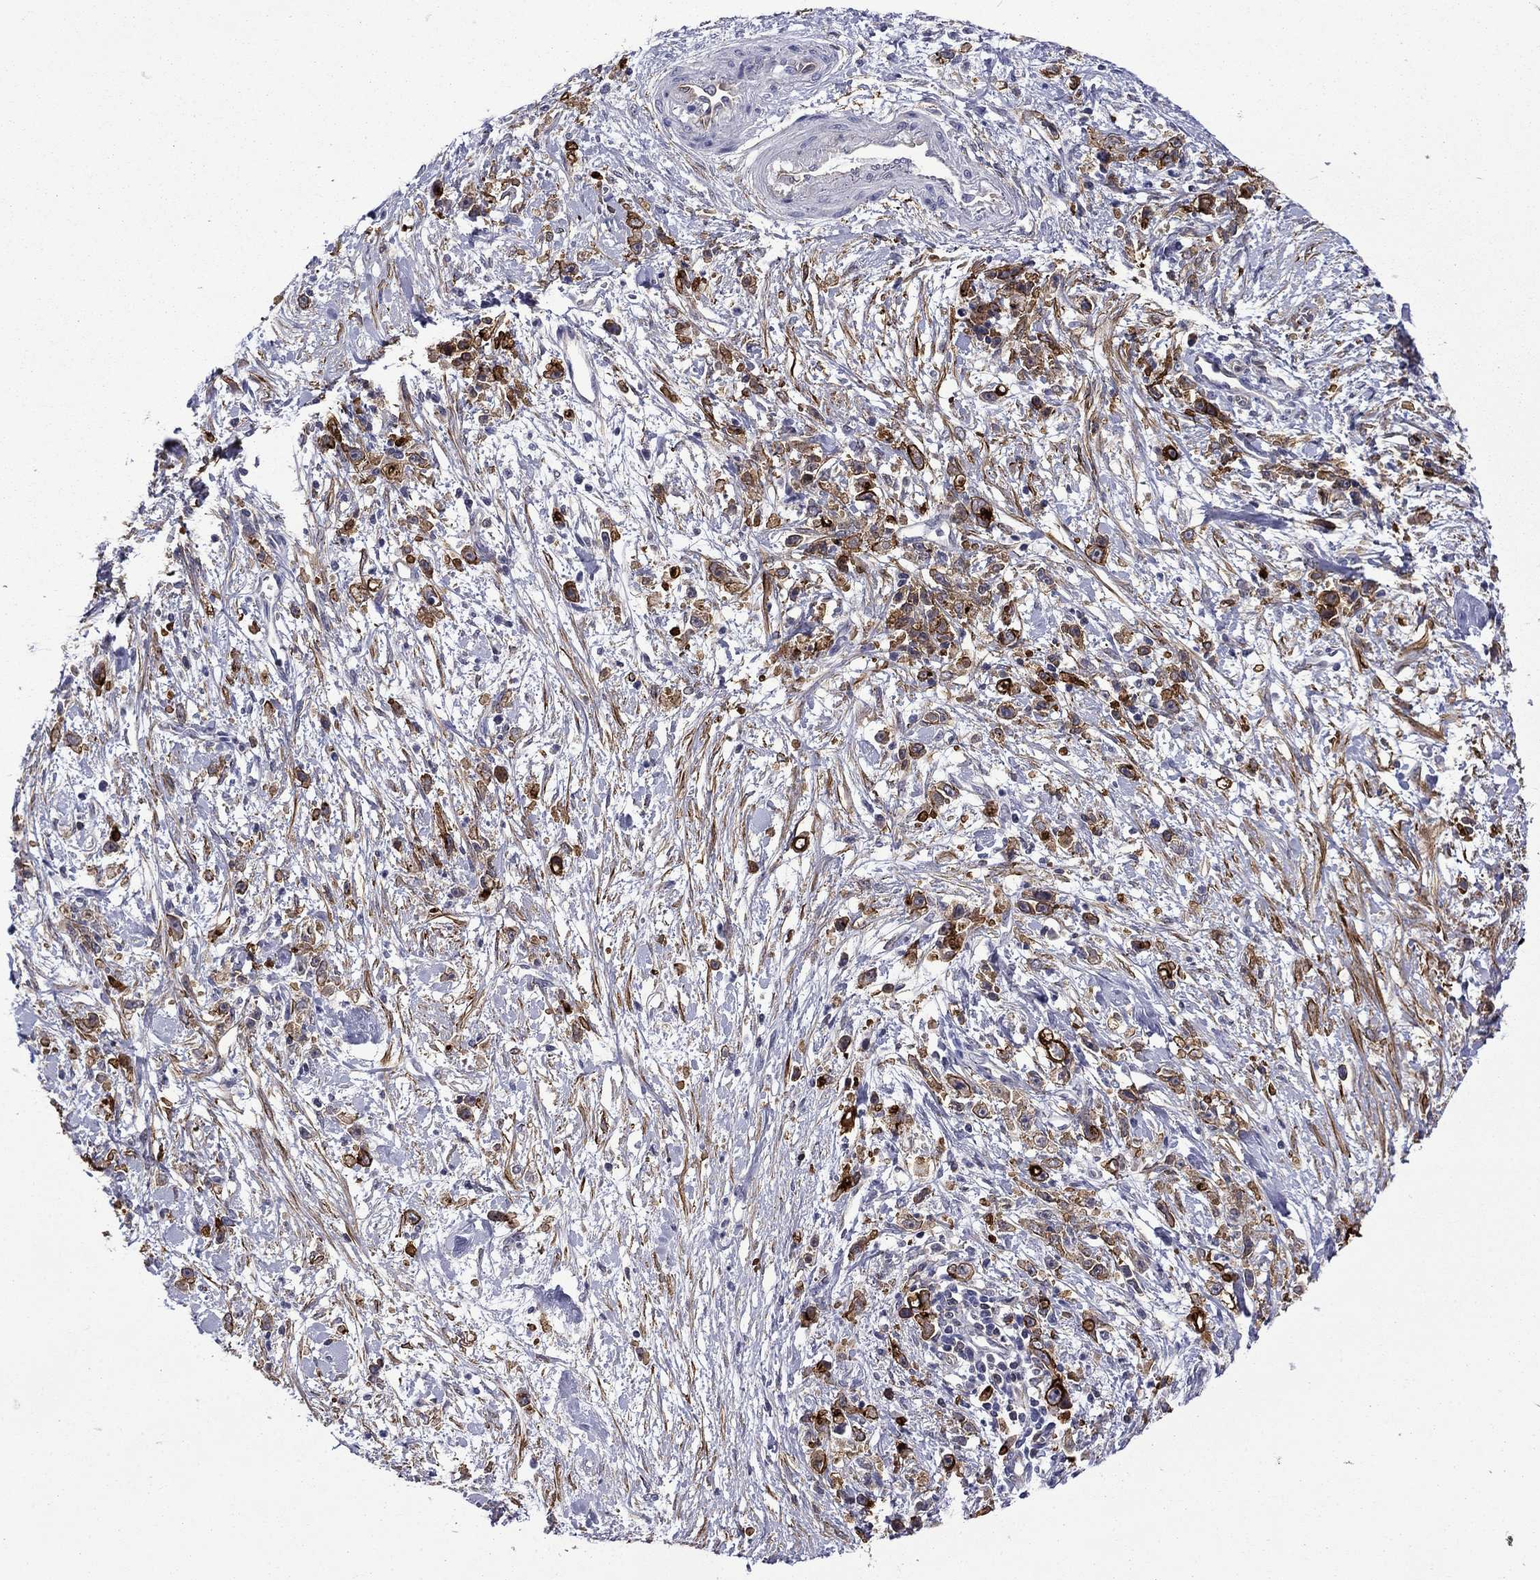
{"staining": {"intensity": "strong", "quantity": "25%-75%", "location": "cytoplasmic/membranous"}, "tissue": "stomach cancer", "cell_type": "Tumor cells", "image_type": "cancer", "snomed": [{"axis": "morphology", "description": "Adenocarcinoma, NOS"}, {"axis": "topography", "description": "Stomach"}], "caption": "A histopathology image of human stomach cancer stained for a protein shows strong cytoplasmic/membranous brown staining in tumor cells. (DAB (3,3'-diaminobenzidine) IHC, brown staining for protein, blue staining for nuclei).", "gene": "LMO7", "patient": {"sex": "female", "age": 59}}